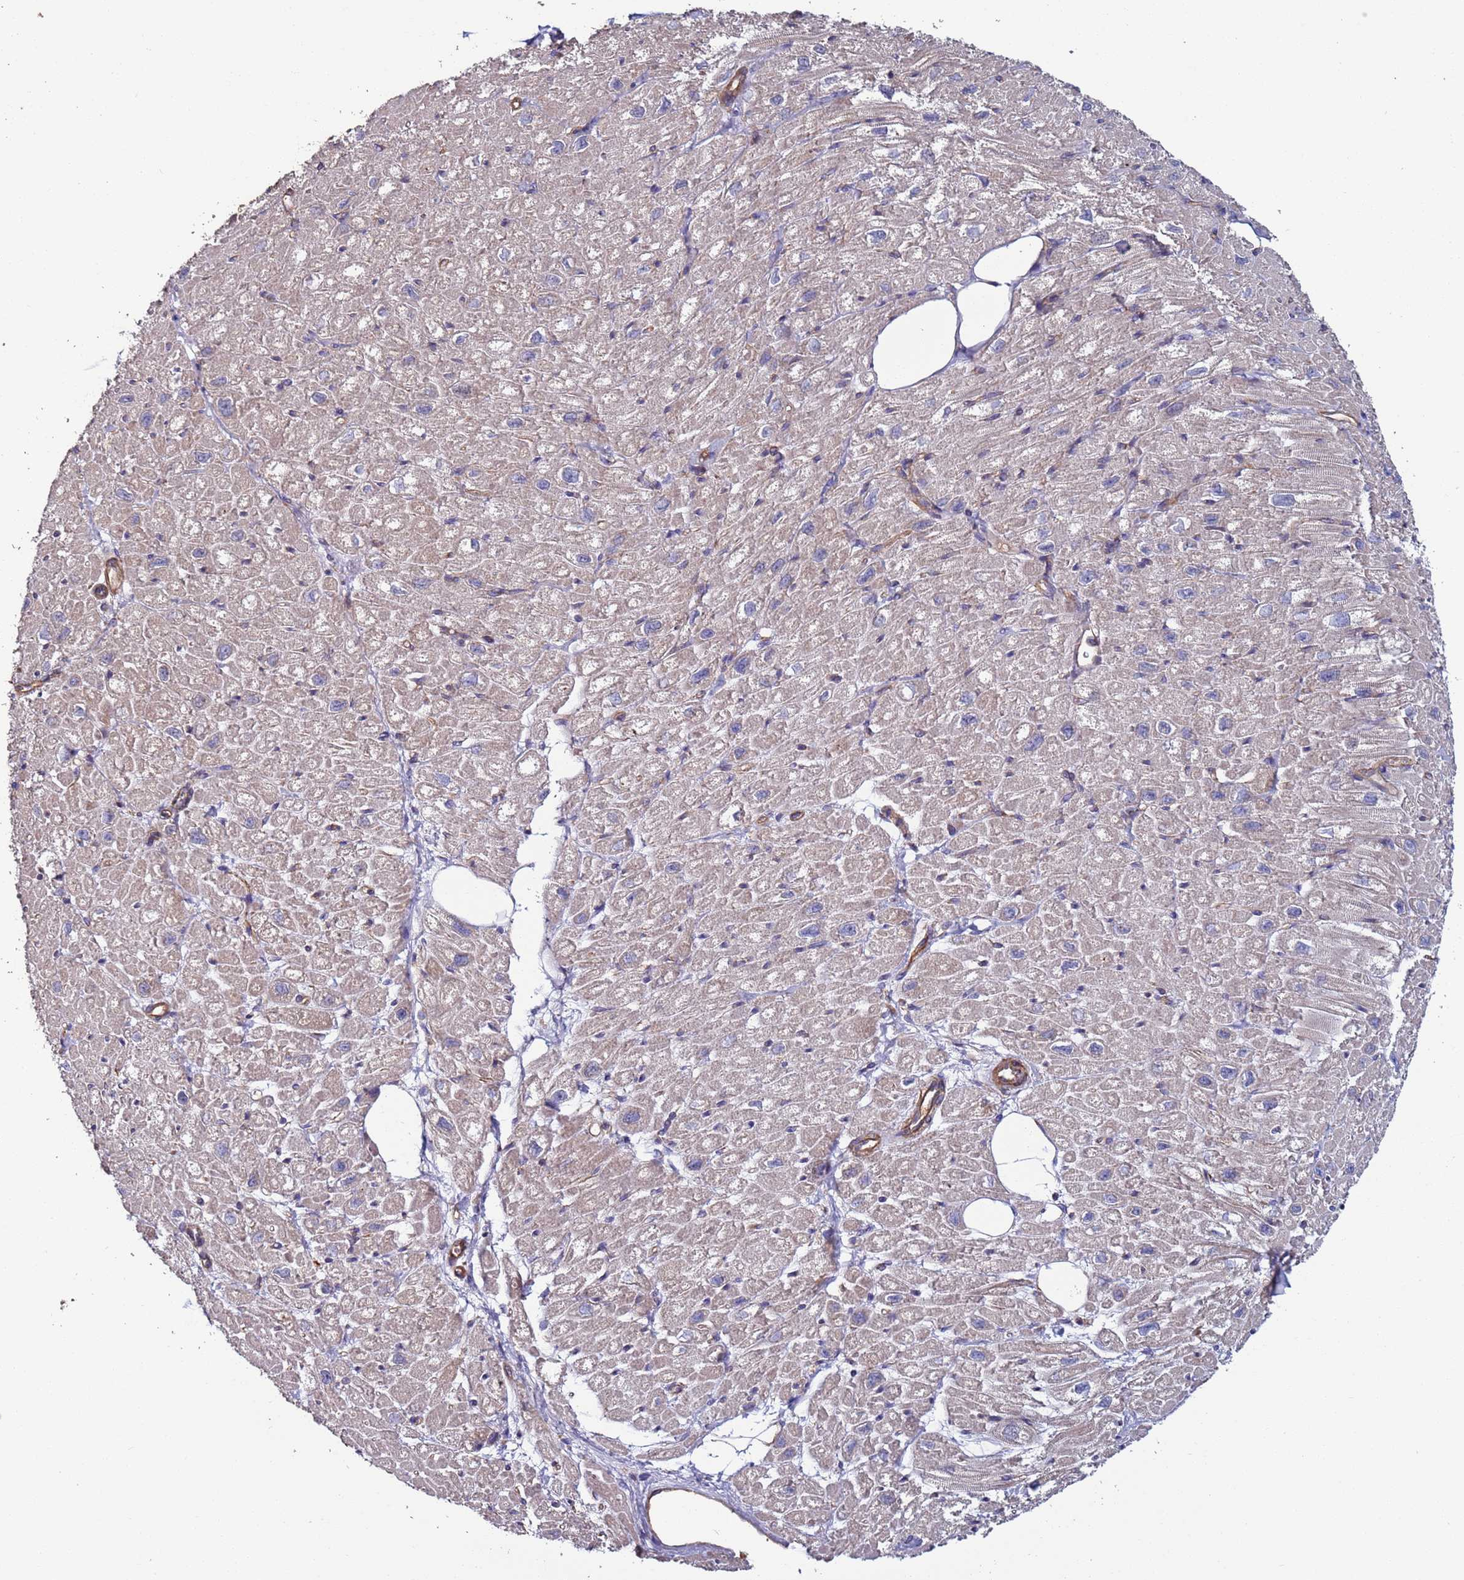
{"staining": {"intensity": "weak", "quantity": "25%-75%", "location": "cytoplasmic/membranous"}, "tissue": "heart muscle", "cell_type": "Cardiomyocytes", "image_type": "normal", "snomed": [{"axis": "morphology", "description": "Normal tissue, NOS"}, {"axis": "topography", "description": "Heart"}], "caption": "Weak cytoplasmic/membranous protein staining is appreciated in approximately 25%-75% of cardiomyocytes in heart muscle. (DAB = brown stain, brightfield microscopy at high magnification).", "gene": "ZBTB39", "patient": {"sex": "male", "age": 50}}